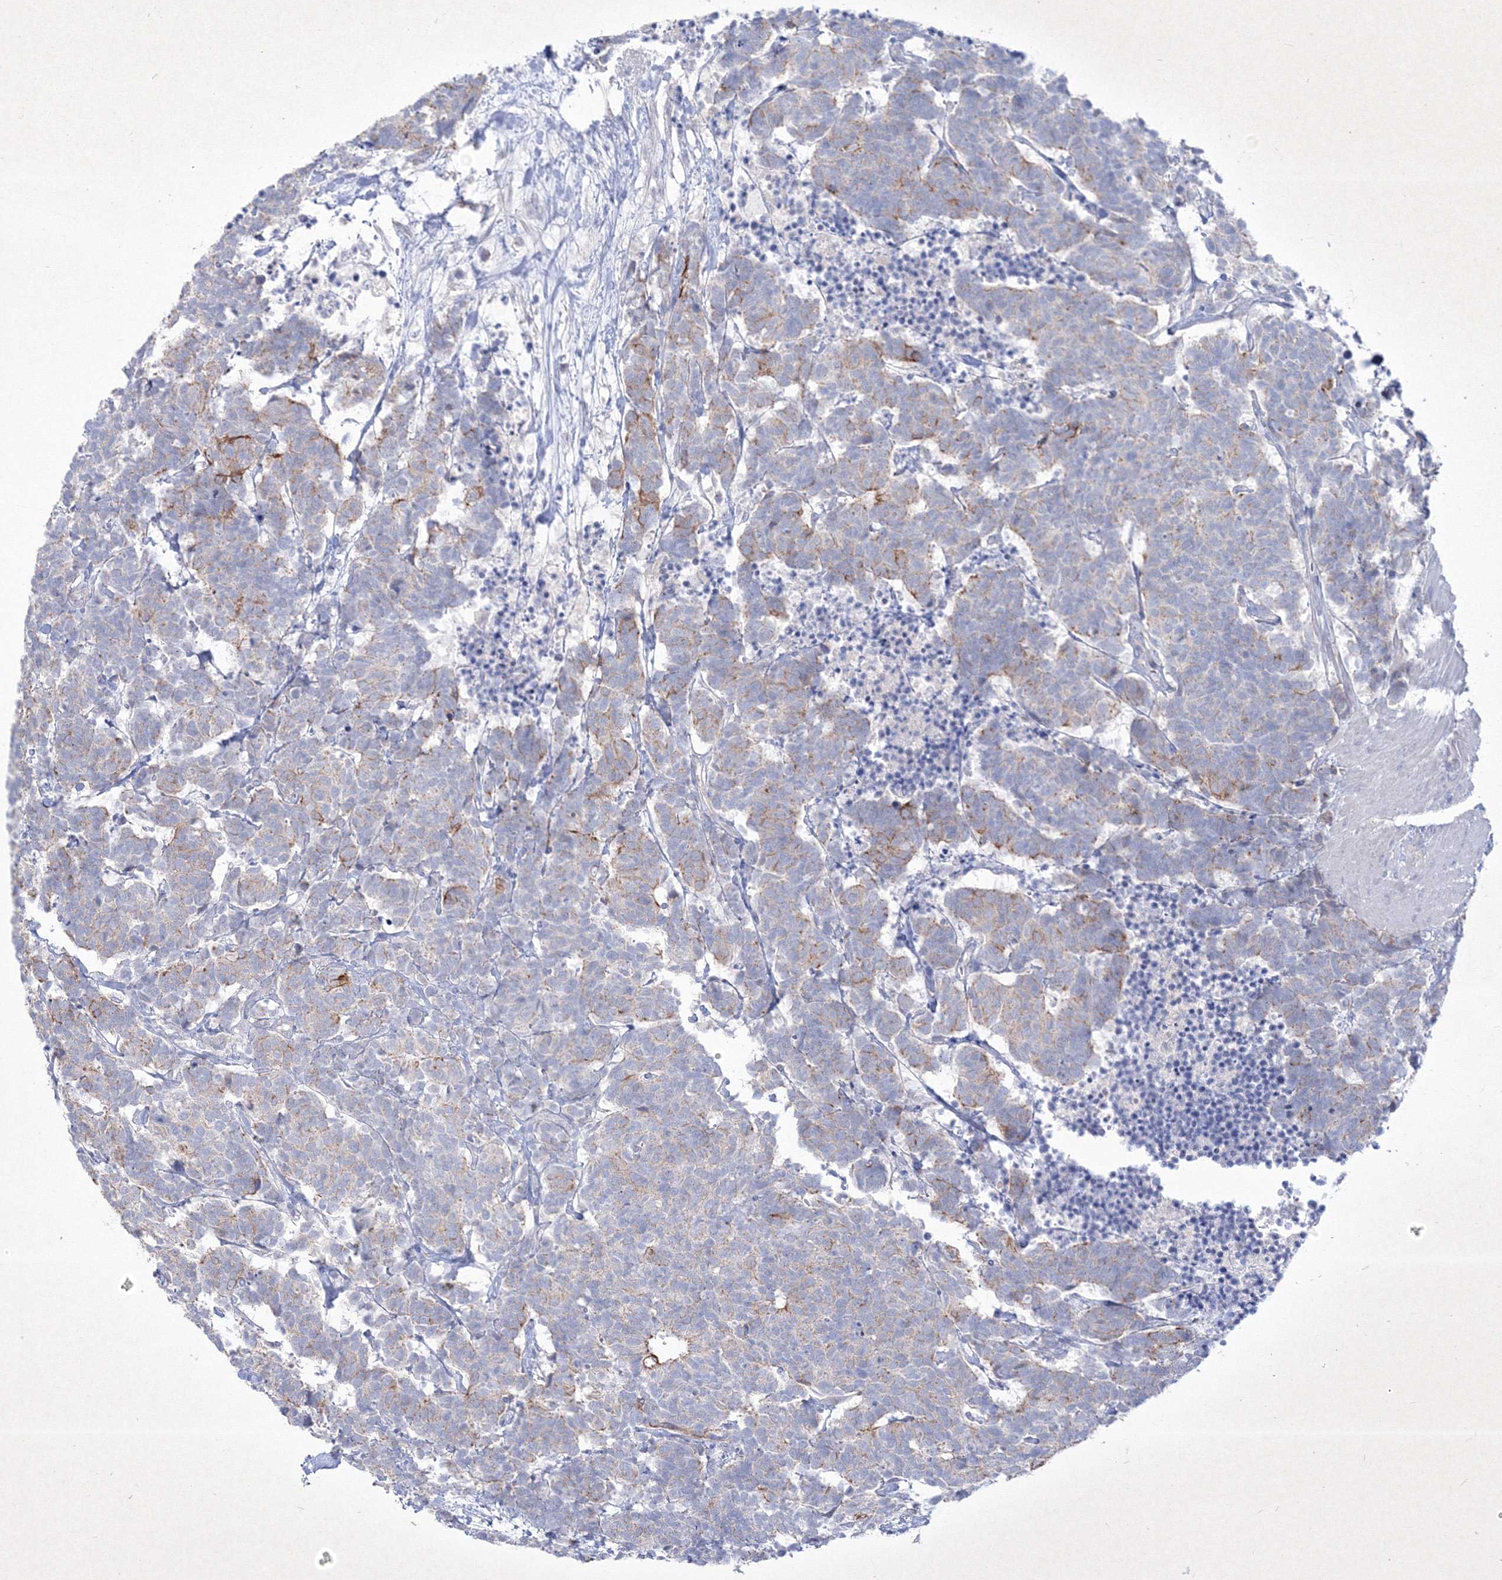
{"staining": {"intensity": "moderate", "quantity": "<25%", "location": "cytoplasmic/membranous"}, "tissue": "carcinoid", "cell_type": "Tumor cells", "image_type": "cancer", "snomed": [{"axis": "morphology", "description": "Carcinoma, NOS"}, {"axis": "morphology", "description": "Carcinoid, malignant, NOS"}, {"axis": "topography", "description": "Urinary bladder"}], "caption": "Protein analysis of carcinoid tissue shows moderate cytoplasmic/membranous staining in approximately <25% of tumor cells. Using DAB (3,3'-diaminobenzidine) (brown) and hematoxylin (blue) stains, captured at high magnification using brightfield microscopy.", "gene": "TMEM139", "patient": {"sex": "male", "age": 57}}